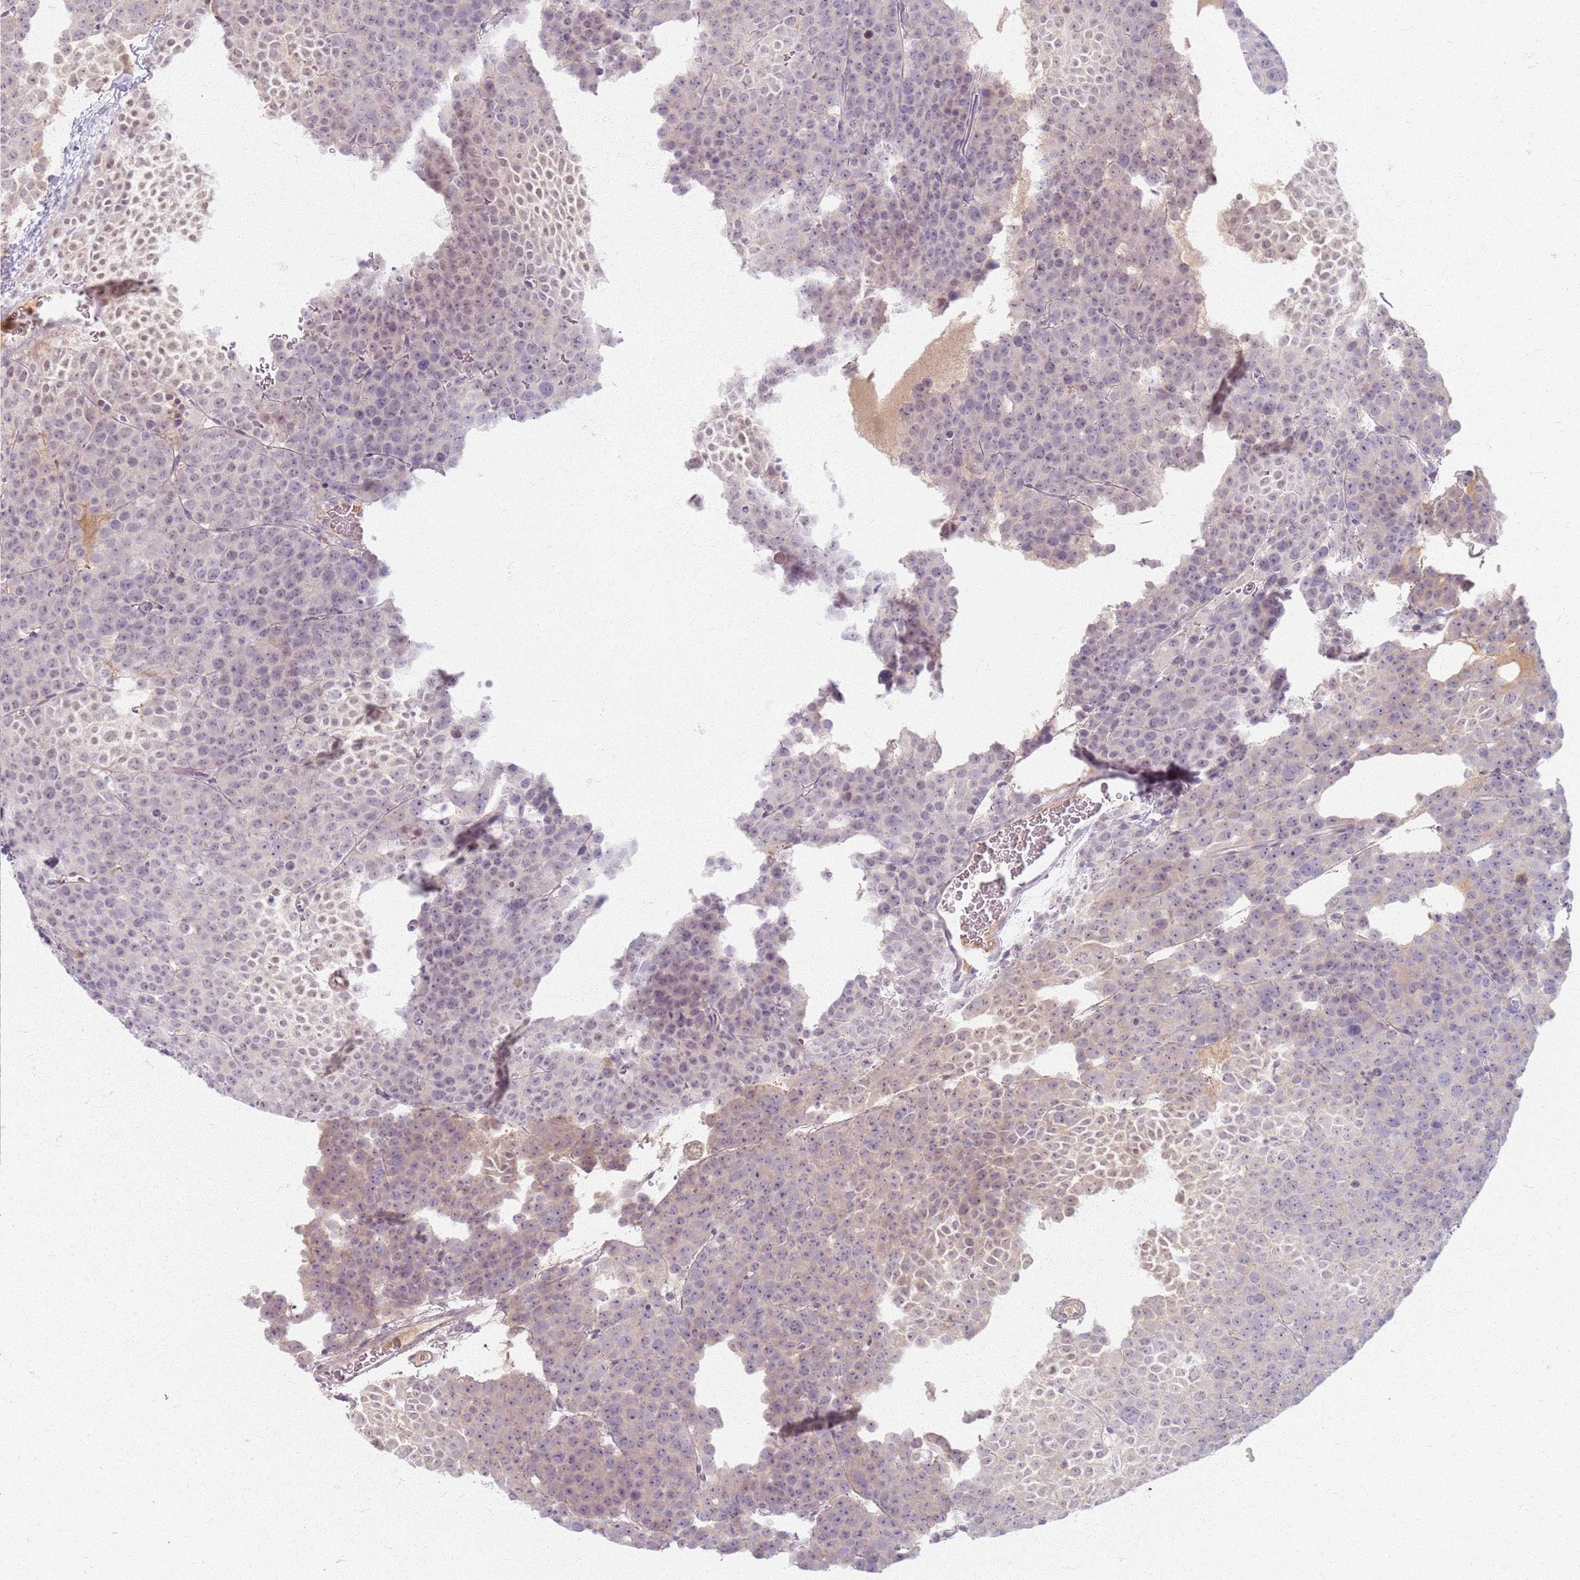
{"staining": {"intensity": "weak", "quantity": "25%-75%", "location": "nuclear"}, "tissue": "testis cancer", "cell_type": "Tumor cells", "image_type": "cancer", "snomed": [{"axis": "morphology", "description": "Seminoma, NOS"}, {"axis": "topography", "description": "Testis"}], "caption": "Human seminoma (testis) stained with a brown dye reveals weak nuclear positive positivity in about 25%-75% of tumor cells.", "gene": "CRIPT", "patient": {"sex": "male", "age": 71}}